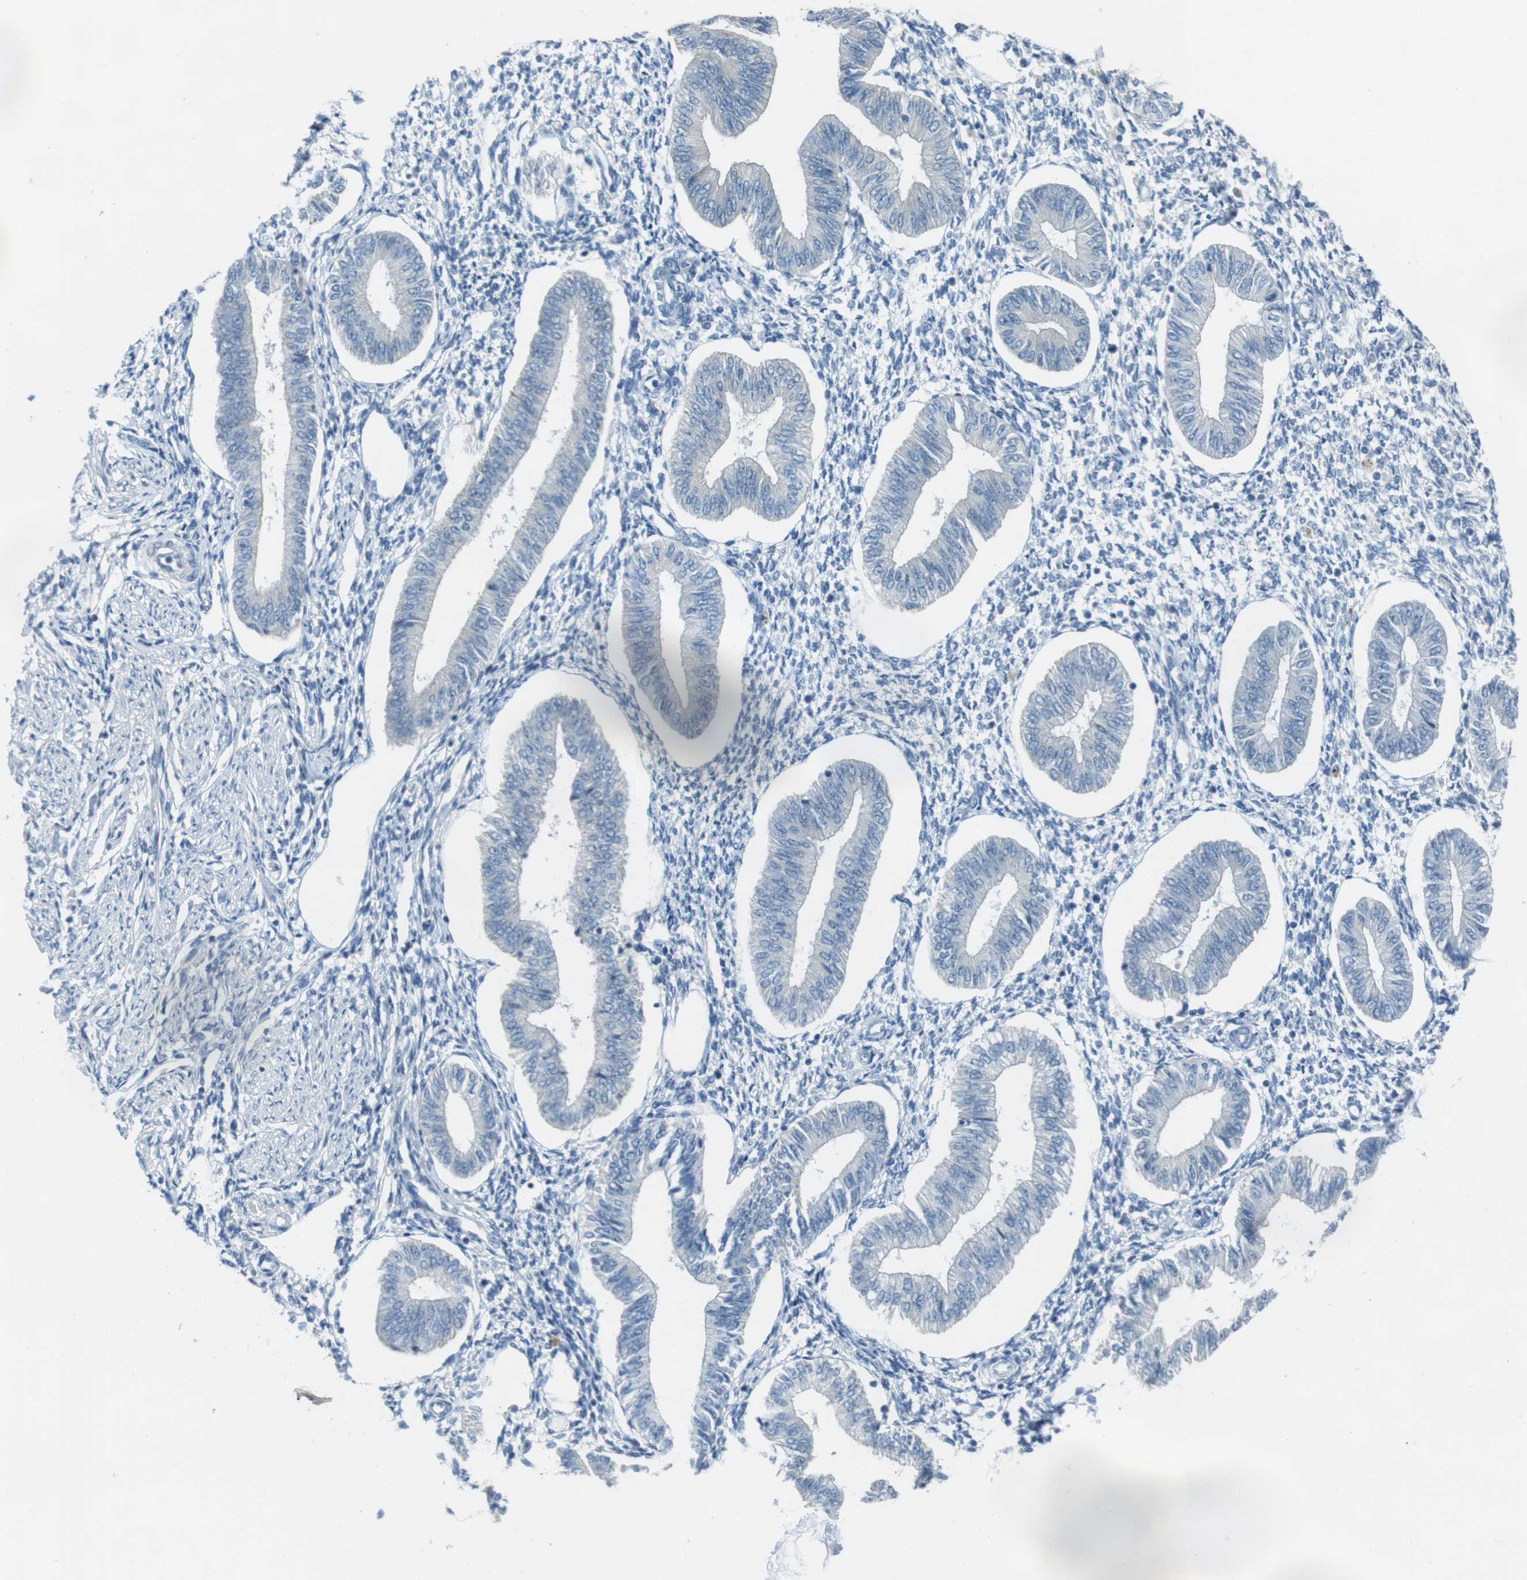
{"staining": {"intensity": "negative", "quantity": "none", "location": "none"}, "tissue": "endometrium", "cell_type": "Cells in endometrial stroma", "image_type": "normal", "snomed": [{"axis": "morphology", "description": "Normal tissue, NOS"}, {"axis": "topography", "description": "Endometrium"}], "caption": "DAB (3,3'-diaminobenzidine) immunohistochemical staining of normal endometrium exhibits no significant positivity in cells in endometrial stroma.", "gene": "ENTPD7", "patient": {"sex": "female", "age": 50}}